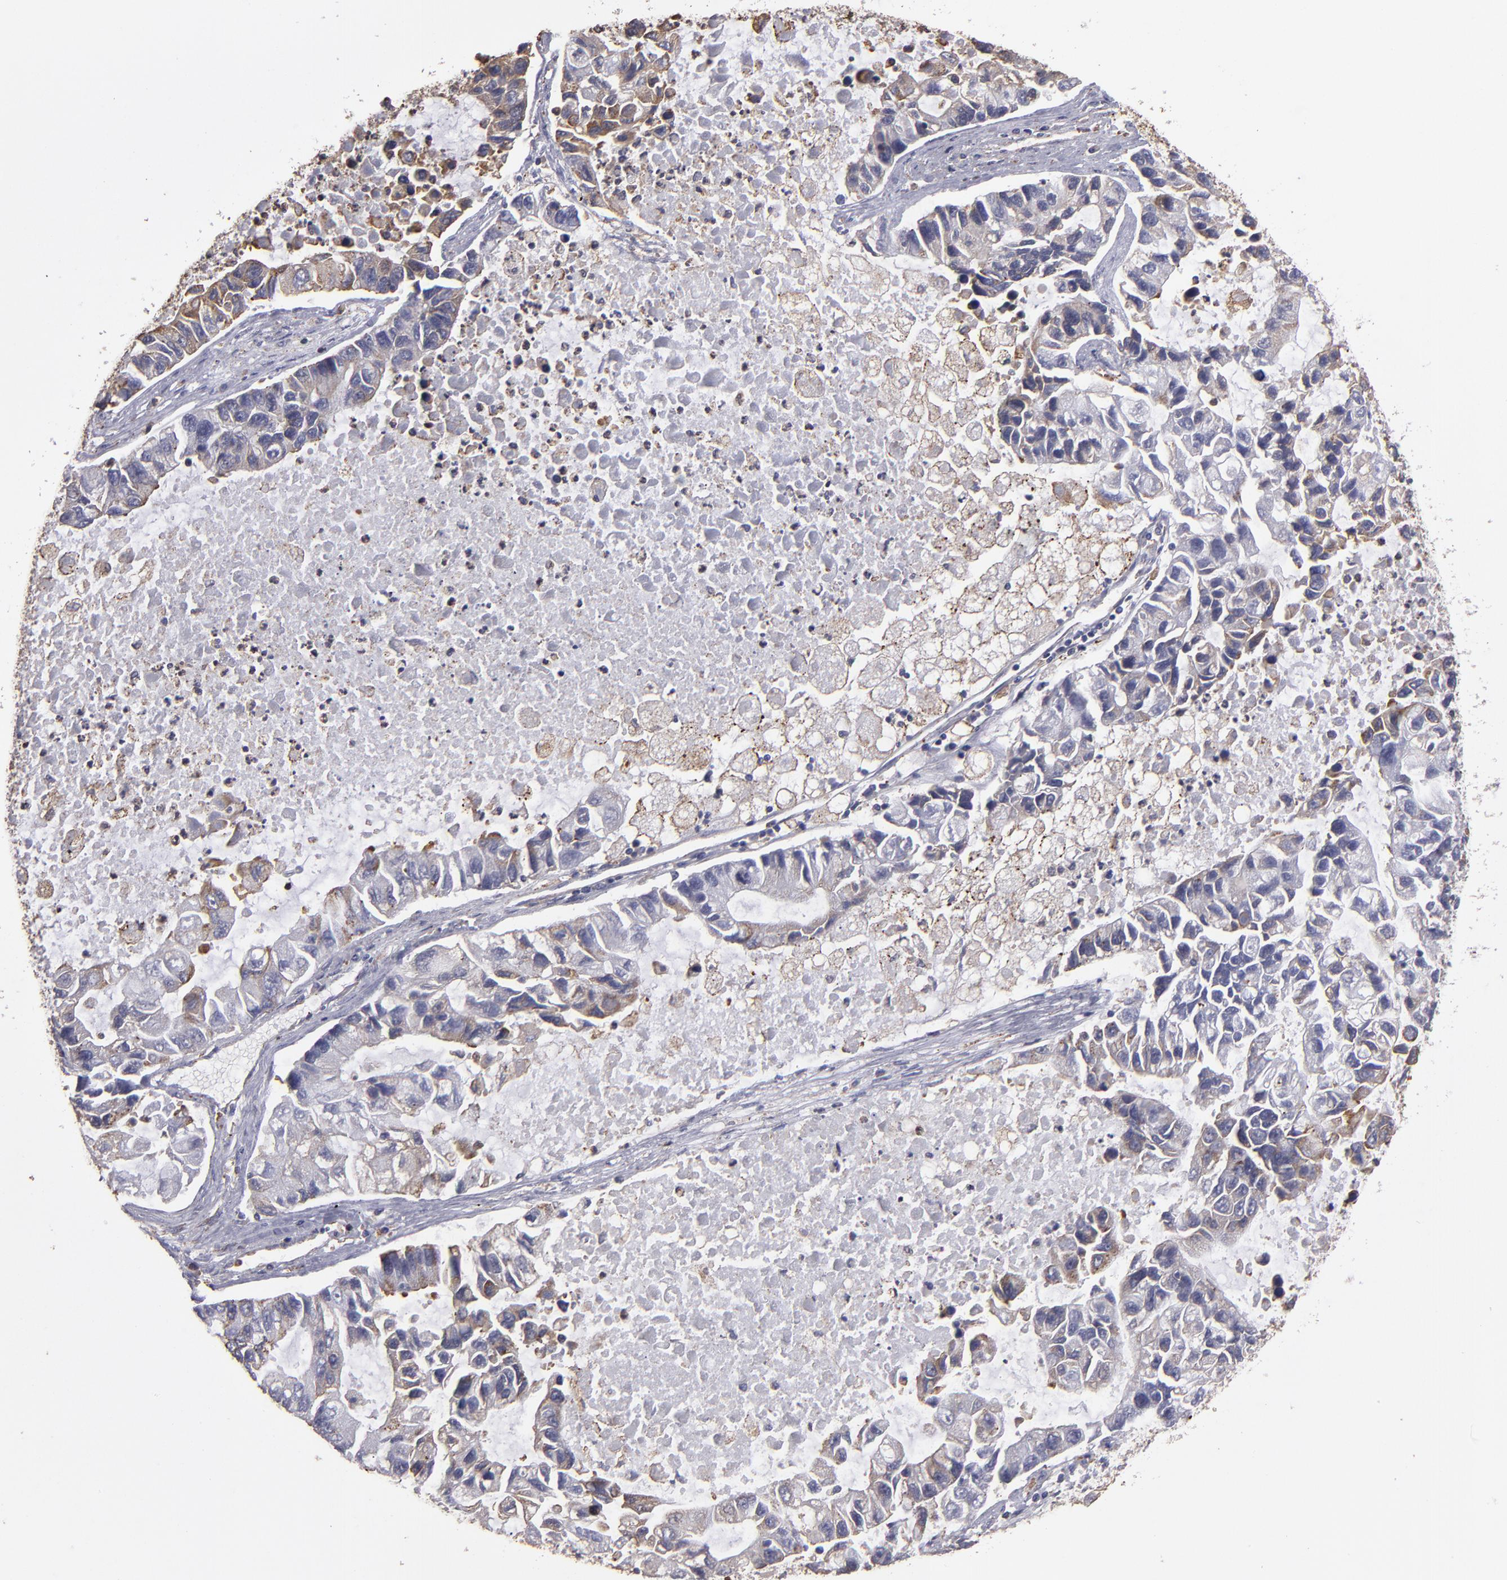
{"staining": {"intensity": "weak", "quantity": "<25%", "location": "cytoplasmic/membranous"}, "tissue": "lung cancer", "cell_type": "Tumor cells", "image_type": "cancer", "snomed": [{"axis": "morphology", "description": "Adenocarcinoma, NOS"}, {"axis": "topography", "description": "Lung"}], "caption": "A micrograph of human lung cancer is negative for staining in tumor cells.", "gene": "CALR", "patient": {"sex": "female", "age": 51}}